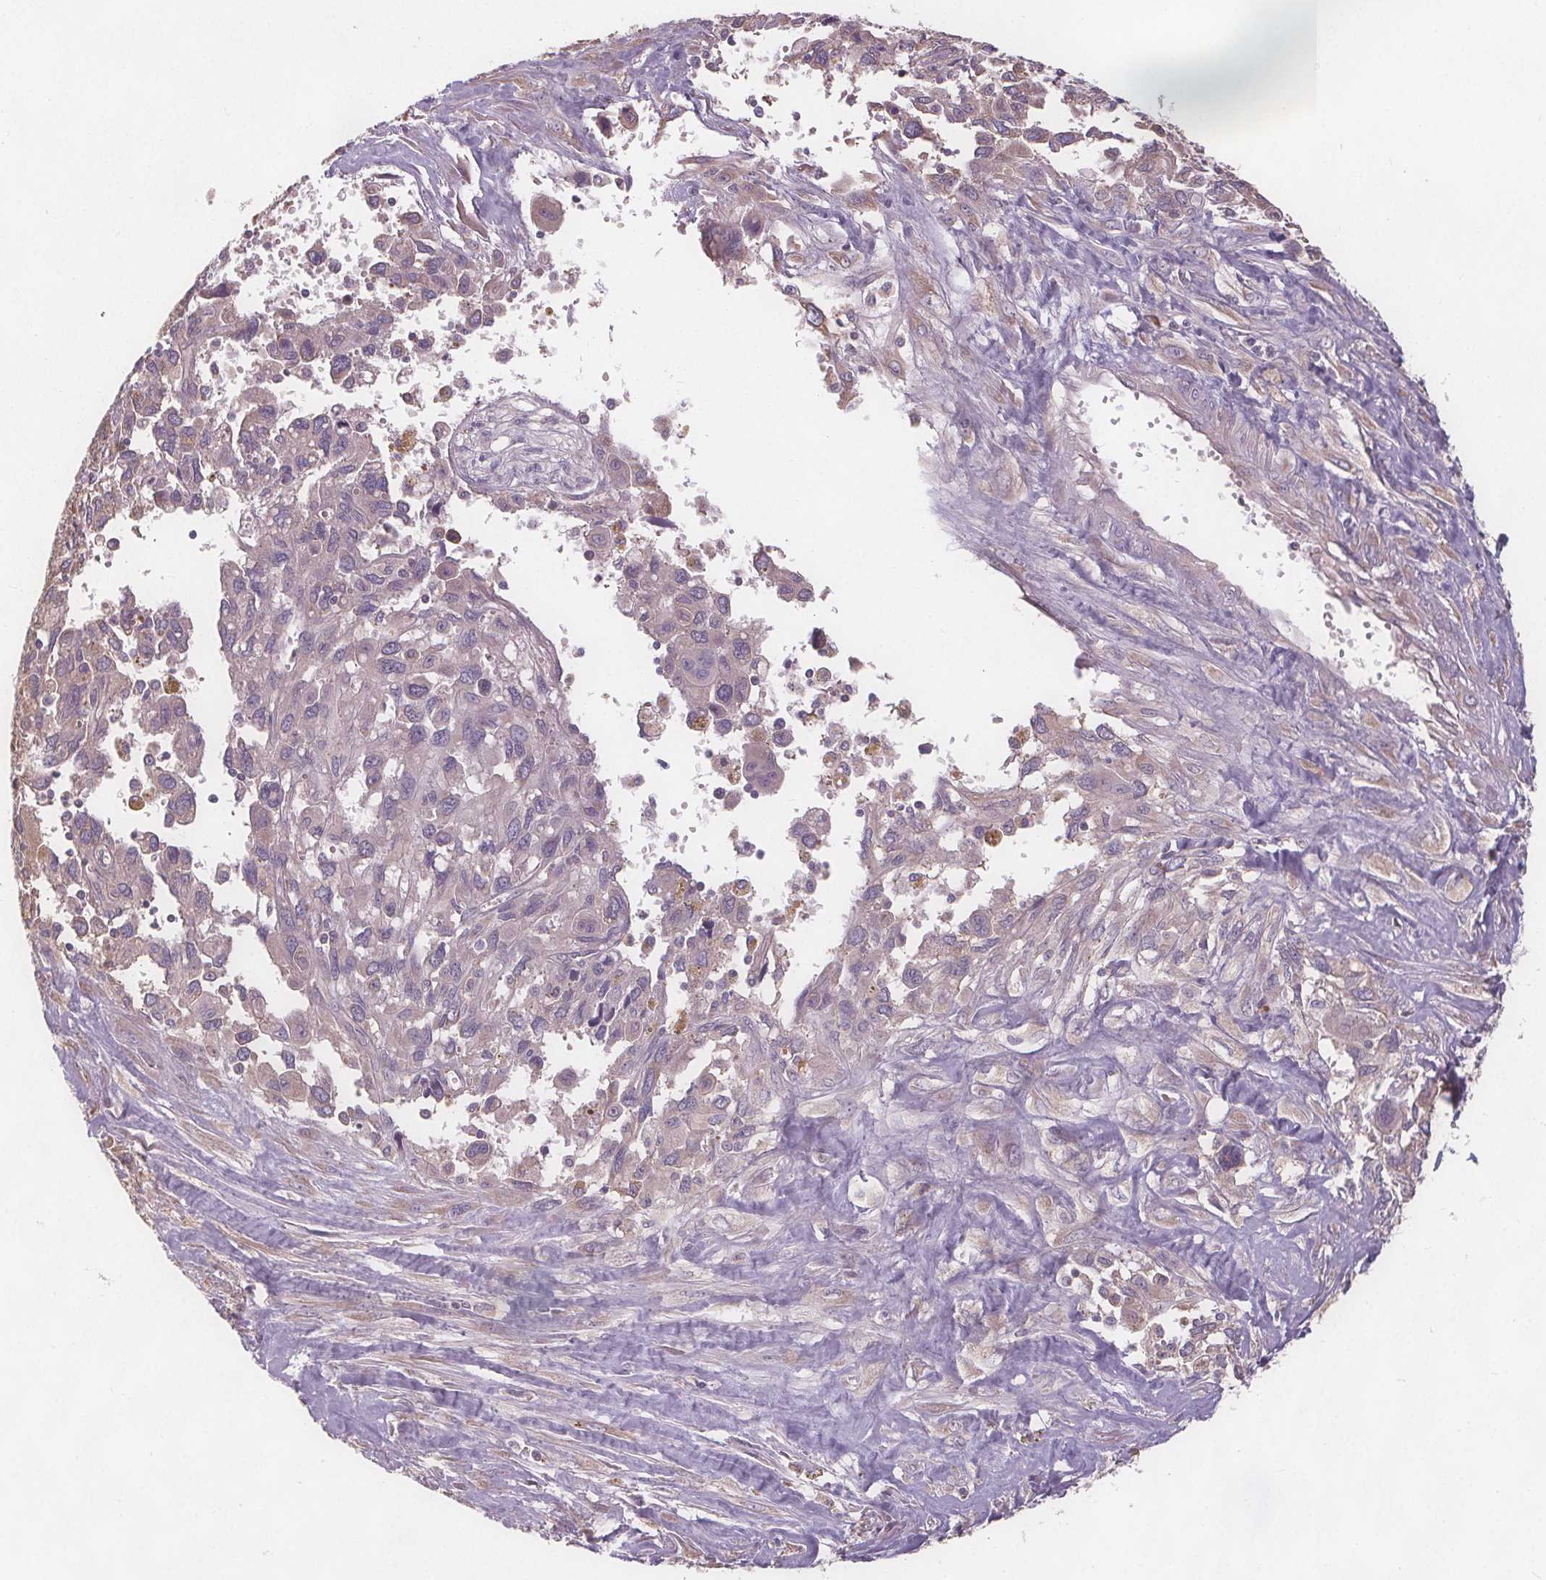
{"staining": {"intensity": "negative", "quantity": "none", "location": "none"}, "tissue": "pancreatic cancer", "cell_type": "Tumor cells", "image_type": "cancer", "snomed": [{"axis": "morphology", "description": "Adenocarcinoma, NOS"}, {"axis": "topography", "description": "Pancreas"}], "caption": "Tumor cells are negative for protein expression in human pancreatic adenocarcinoma.", "gene": "TMEM80", "patient": {"sex": "female", "age": 47}}